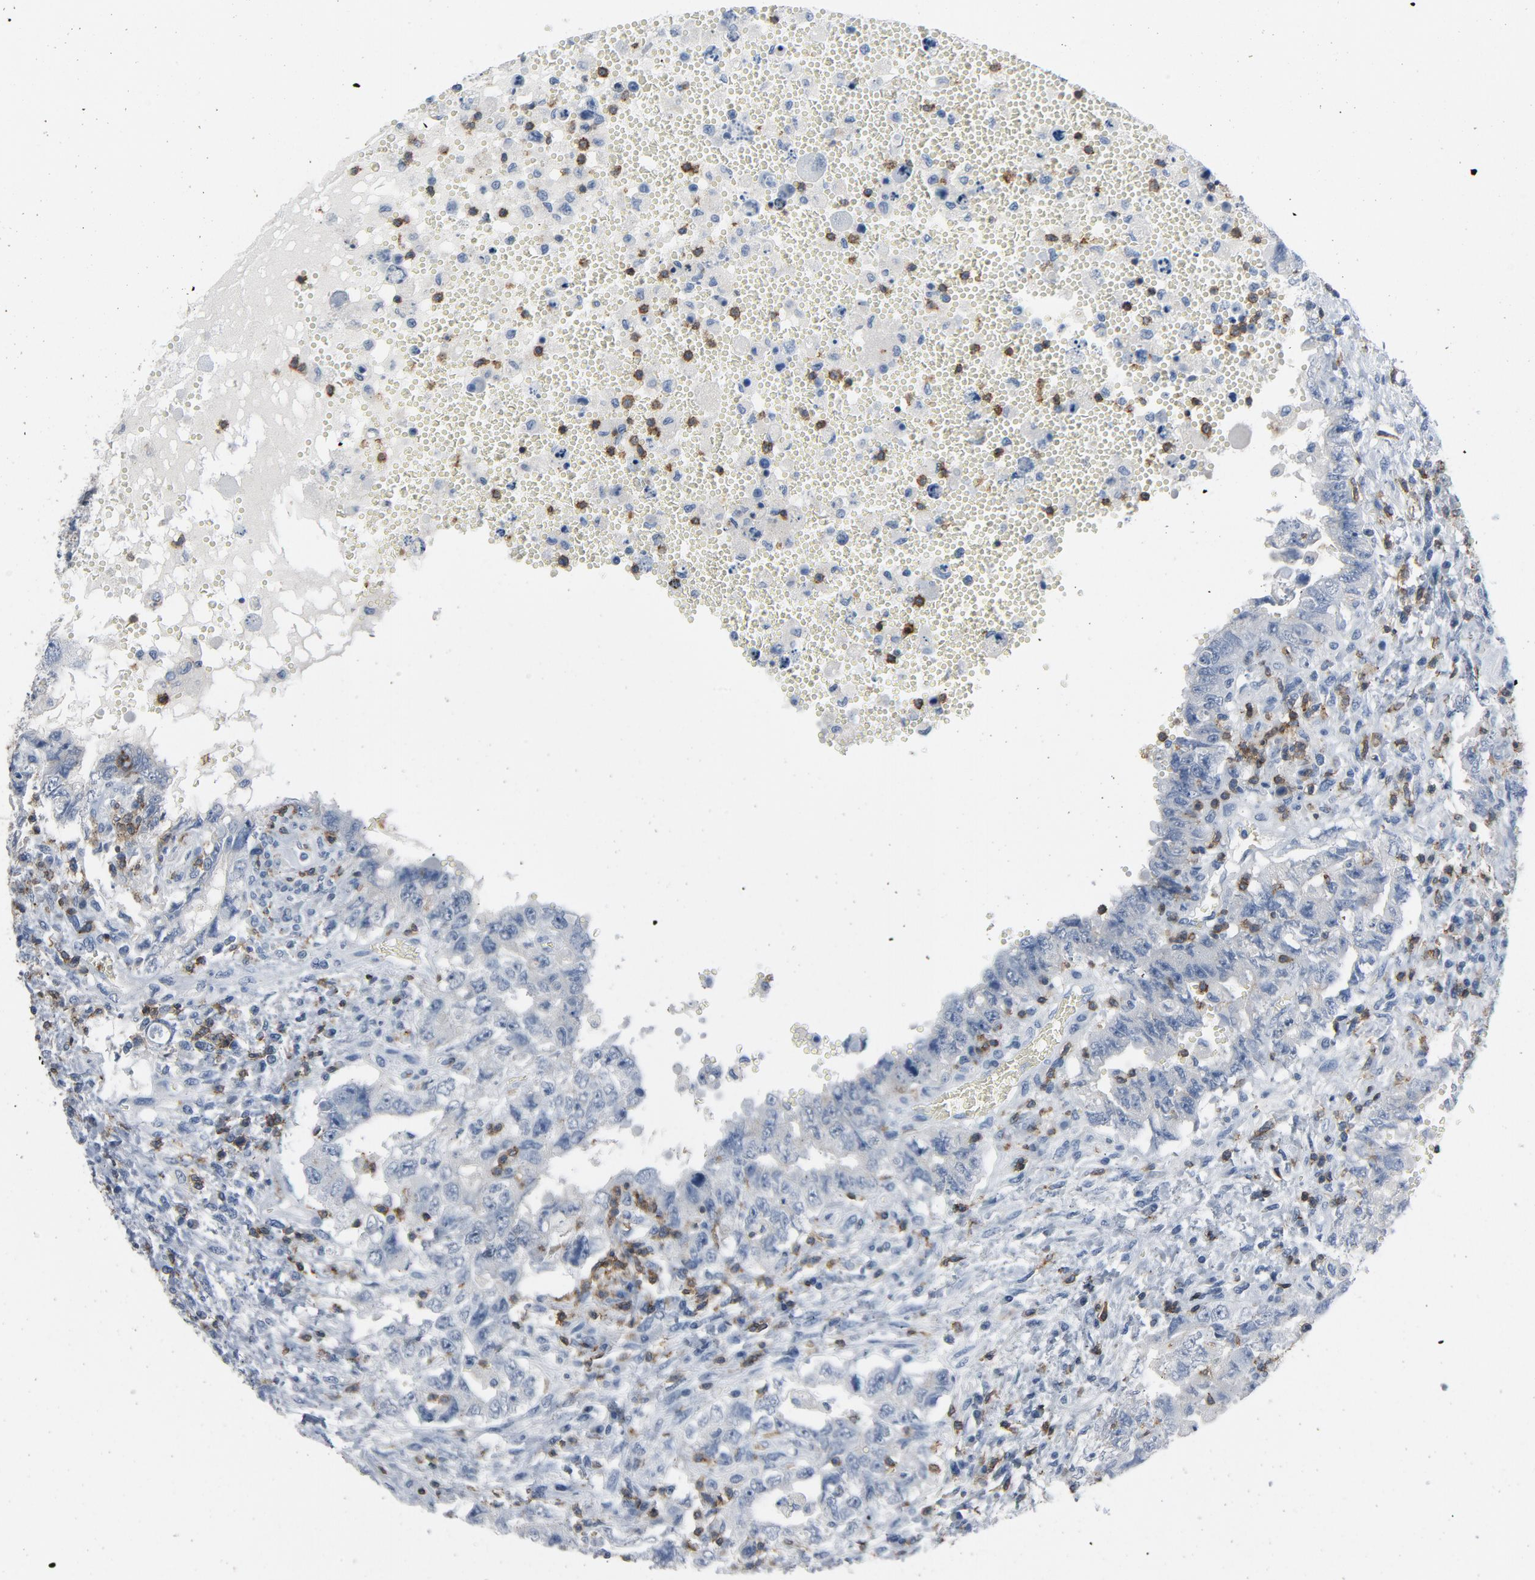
{"staining": {"intensity": "negative", "quantity": "none", "location": "none"}, "tissue": "testis cancer", "cell_type": "Tumor cells", "image_type": "cancer", "snomed": [{"axis": "morphology", "description": "Carcinoma, Embryonal, NOS"}, {"axis": "topography", "description": "Testis"}], "caption": "This is a image of immunohistochemistry (IHC) staining of testis embryonal carcinoma, which shows no staining in tumor cells.", "gene": "LCK", "patient": {"sex": "male", "age": 26}}